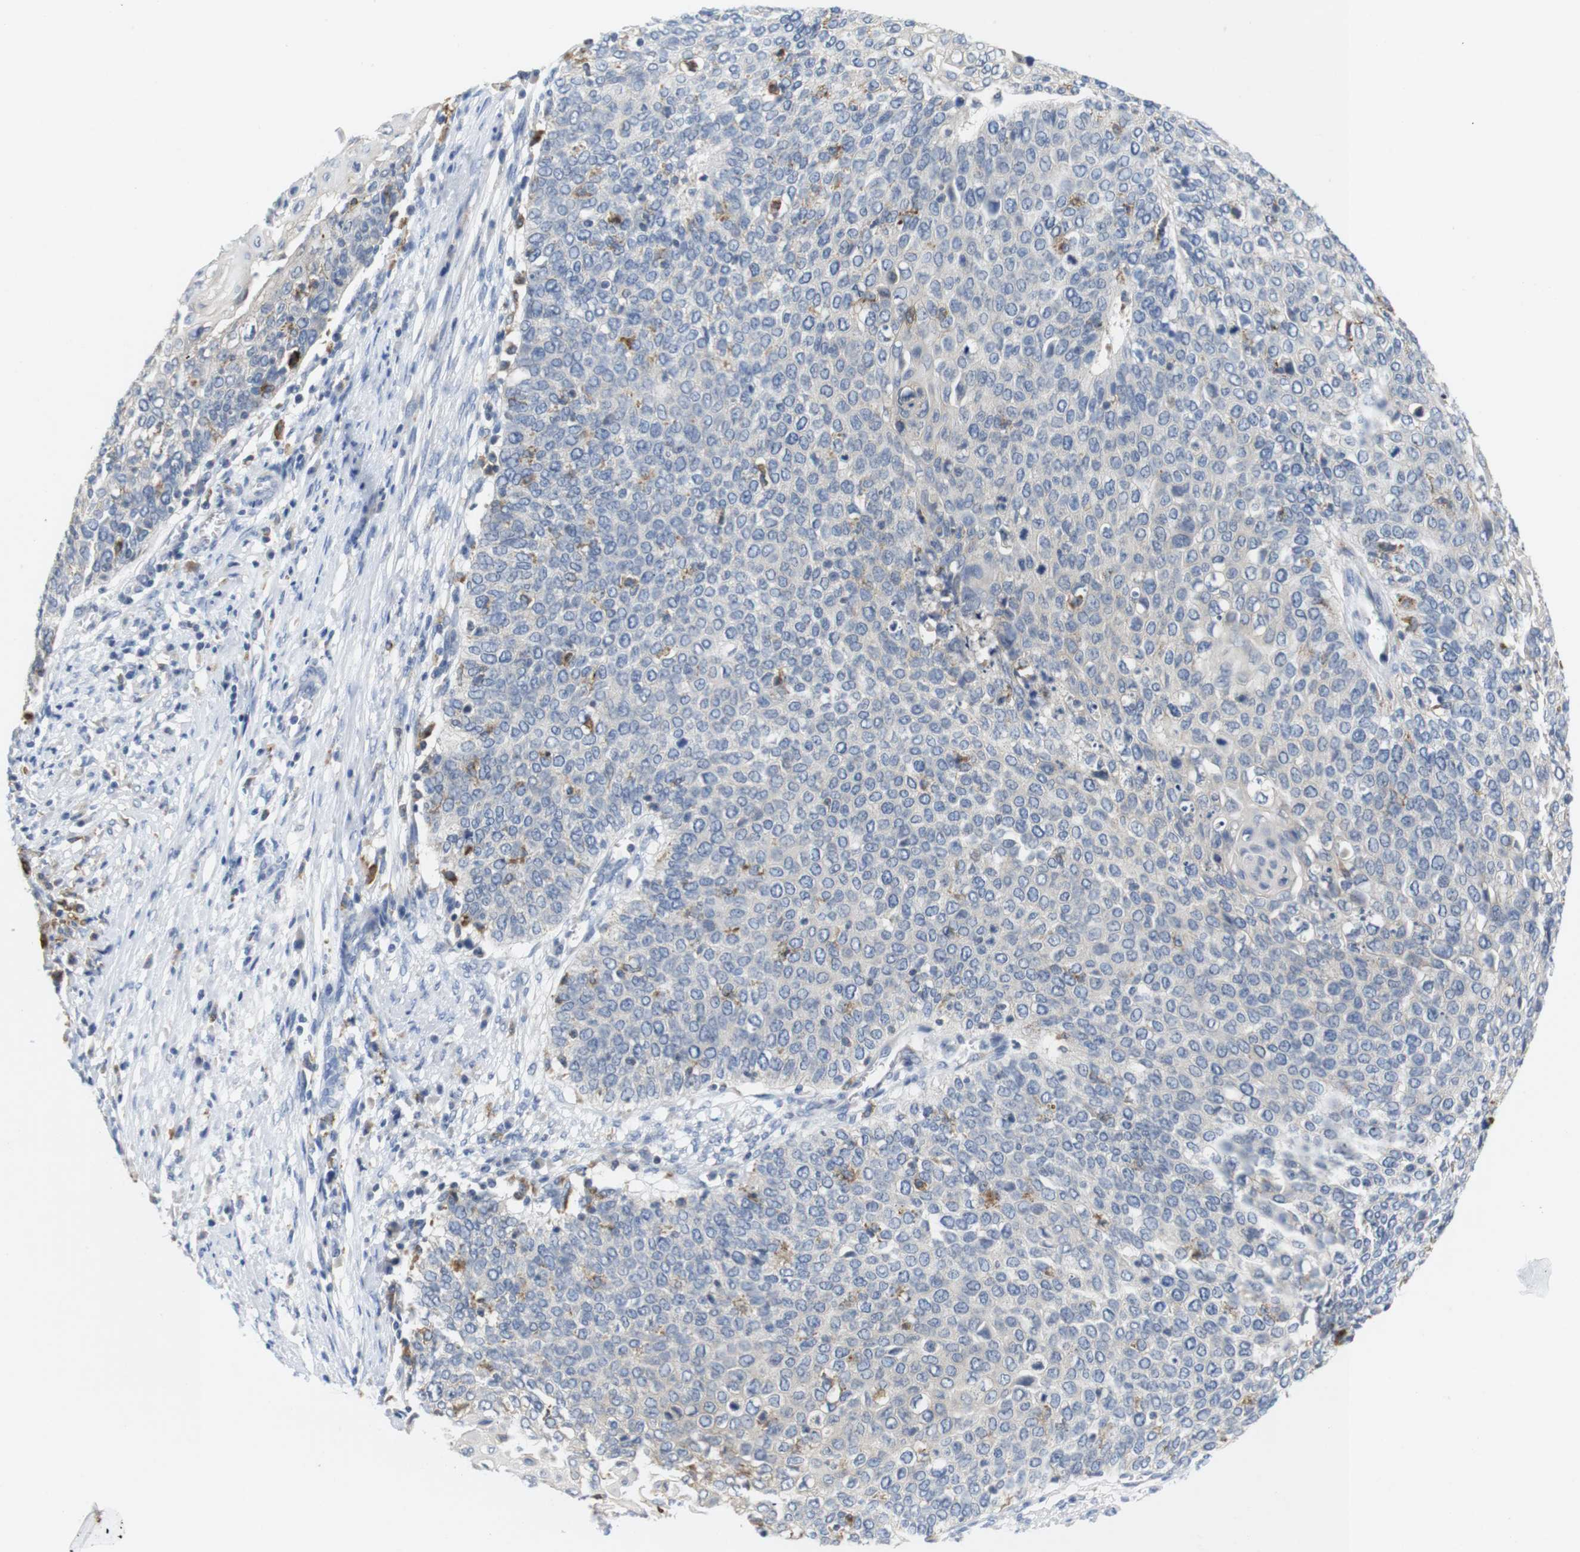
{"staining": {"intensity": "weak", "quantity": "25%-75%", "location": "cytoplasmic/membranous"}, "tissue": "cervical cancer", "cell_type": "Tumor cells", "image_type": "cancer", "snomed": [{"axis": "morphology", "description": "Squamous cell carcinoma, NOS"}, {"axis": "topography", "description": "Cervix"}], "caption": "This is an image of immunohistochemistry (IHC) staining of squamous cell carcinoma (cervical), which shows weak expression in the cytoplasmic/membranous of tumor cells.", "gene": "CNGA2", "patient": {"sex": "female", "age": 39}}